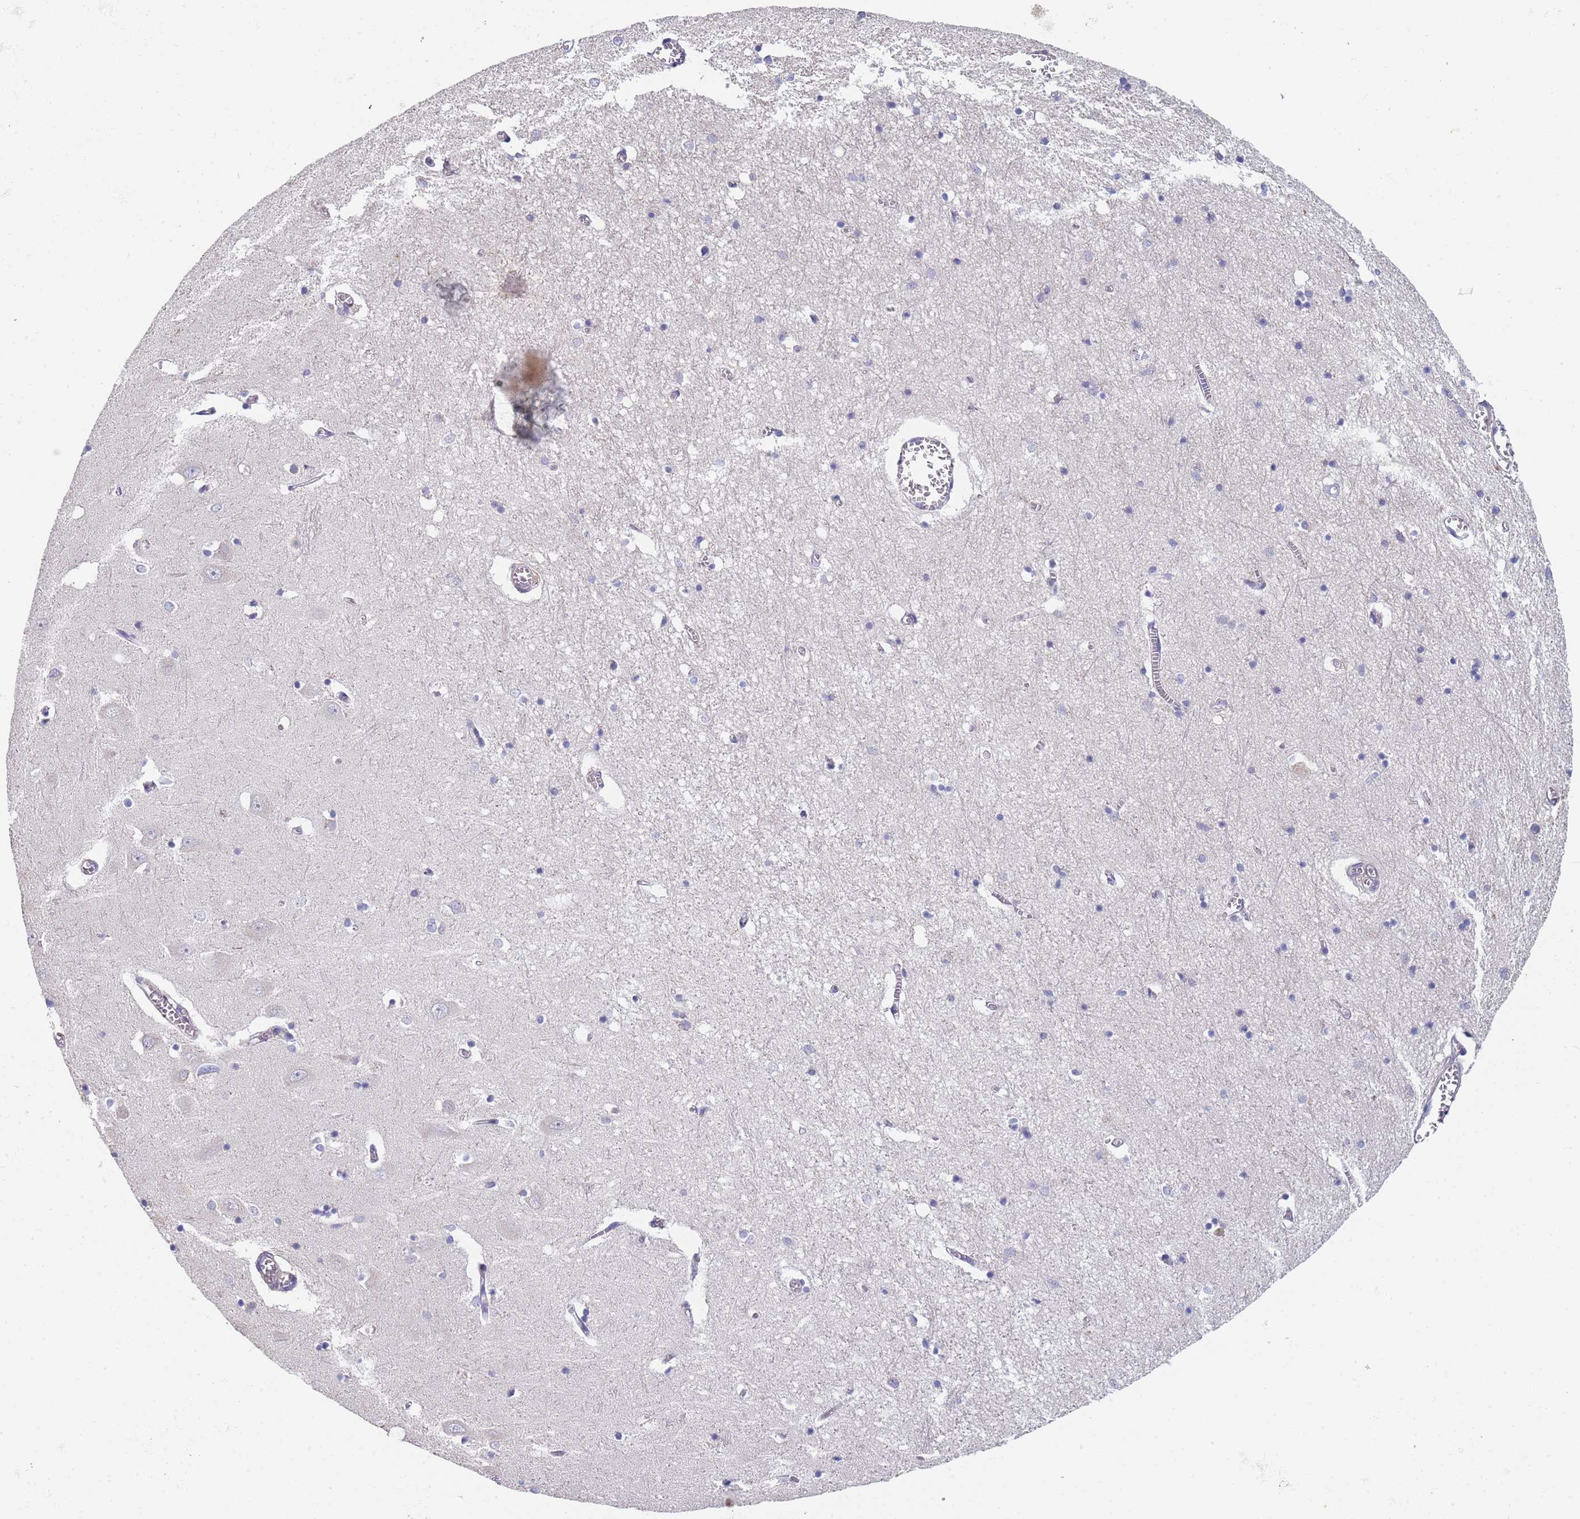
{"staining": {"intensity": "negative", "quantity": "none", "location": "none"}, "tissue": "hippocampus", "cell_type": "Glial cells", "image_type": "normal", "snomed": [{"axis": "morphology", "description": "Normal tissue, NOS"}, {"axis": "topography", "description": "Hippocampus"}], "caption": "Photomicrograph shows no significant protein expression in glial cells of unremarkable hippocampus.", "gene": "B4GALT4", "patient": {"sex": "male", "age": 70}}